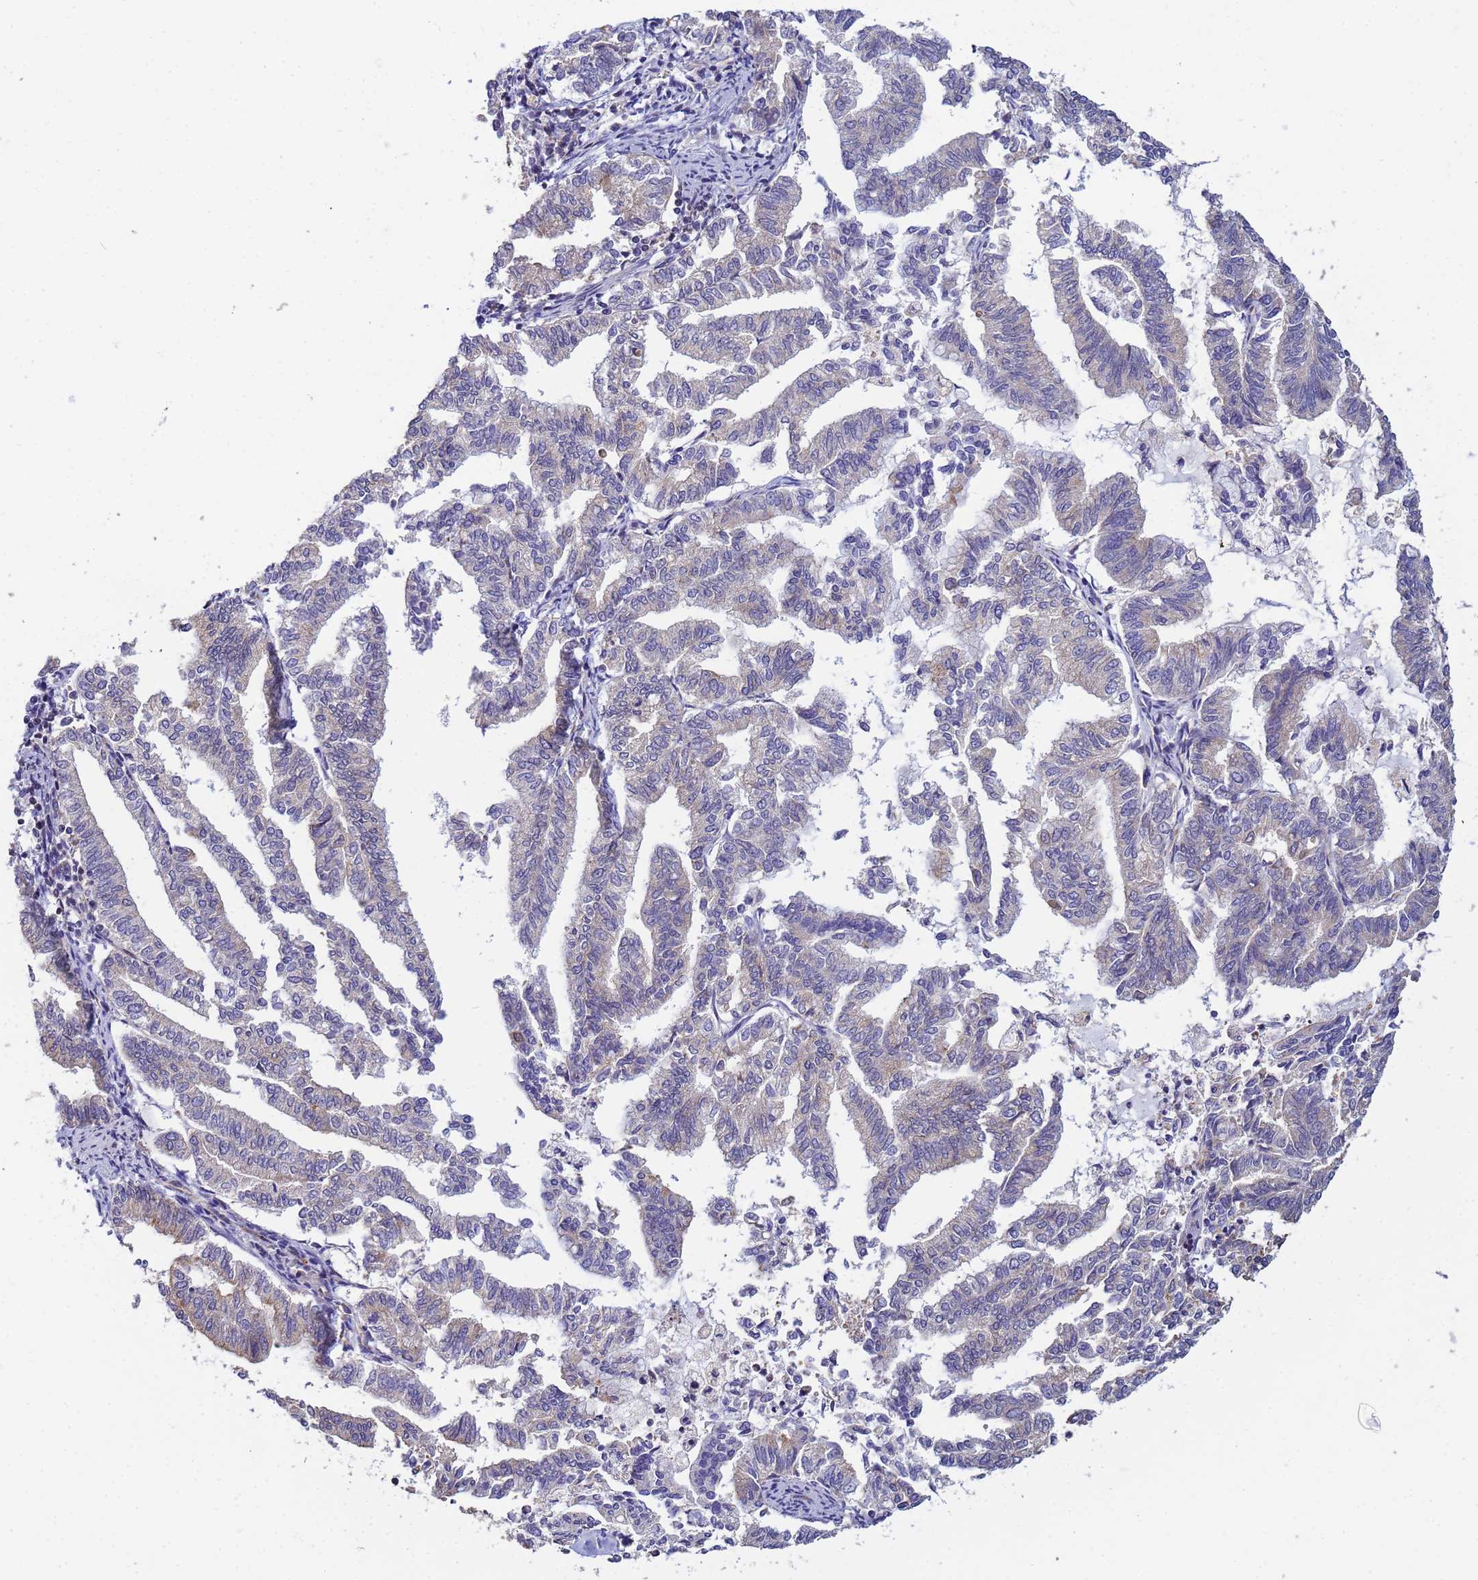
{"staining": {"intensity": "negative", "quantity": "none", "location": "none"}, "tissue": "endometrial cancer", "cell_type": "Tumor cells", "image_type": "cancer", "snomed": [{"axis": "morphology", "description": "Adenocarcinoma, NOS"}, {"axis": "topography", "description": "Endometrium"}], "caption": "The IHC photomicrograph has no significant positivity in tumor cells of endometrial cancer tissue.", "gene": "CDC34", "patient": {"sex": "female", "age": 79}}